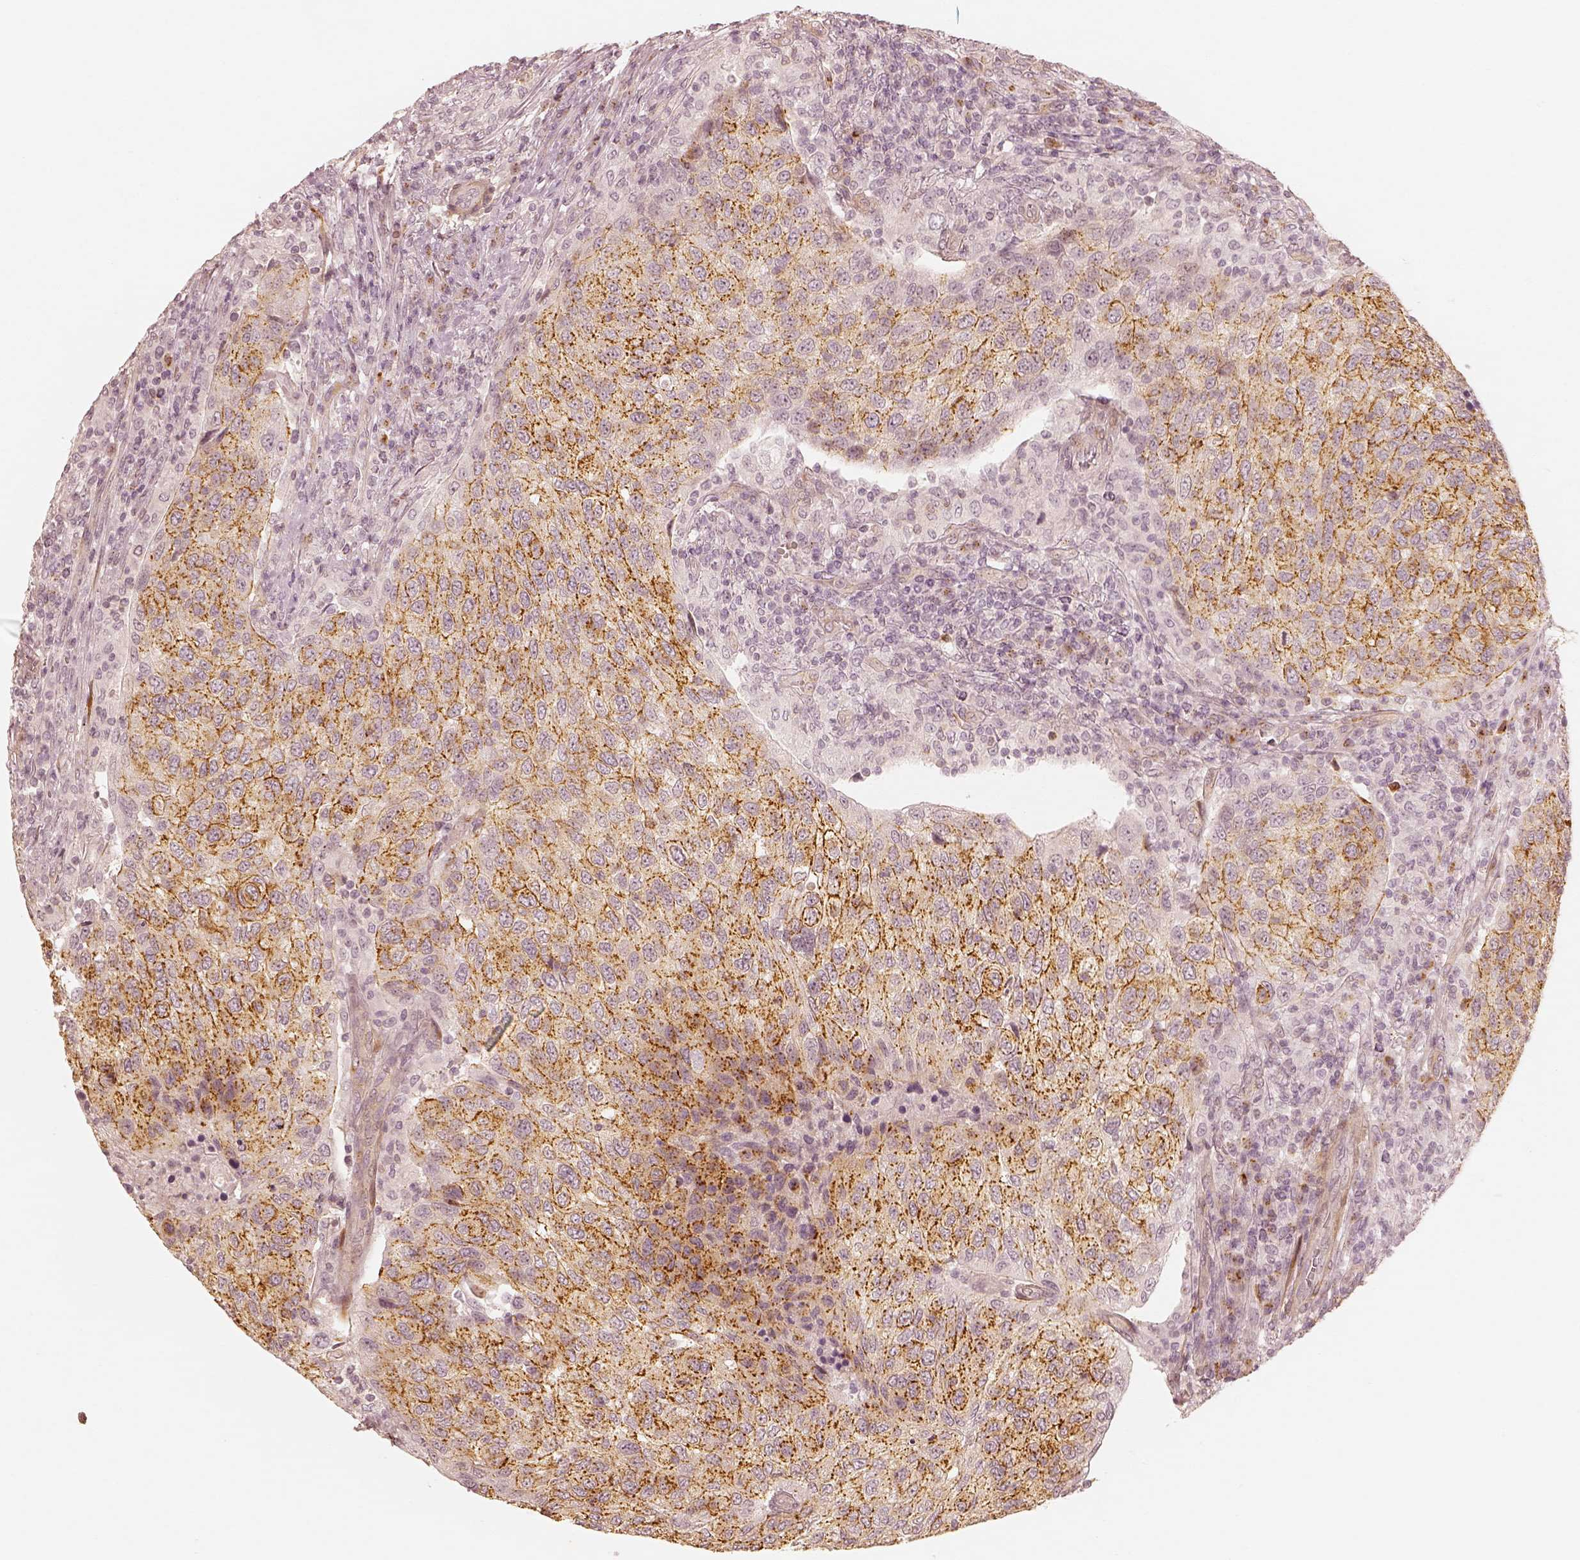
{"staining": {"intensity": "moderate", "quantity": "25%-75%", "location": "cytoplasmic/membranous"}, "tissue": "urothelial cancer", "cell_type": "Tumor cells", "image_type": "cancer", "snomed": [{"axis": "morphology", "description": "Urothelial carcinoma, High grade"}, {"axis": "topography", "description": "Urinary bladder"}], "caption": "Immunohistochemical staining of urothelial carcinoma (high-grade) shows medium levels of moderate cytoplasmic/membranous expression in approximately 25%-75% of tumor cells.", "gene": "GORASP2", "patient": {"sex": "female", "age": 78}}